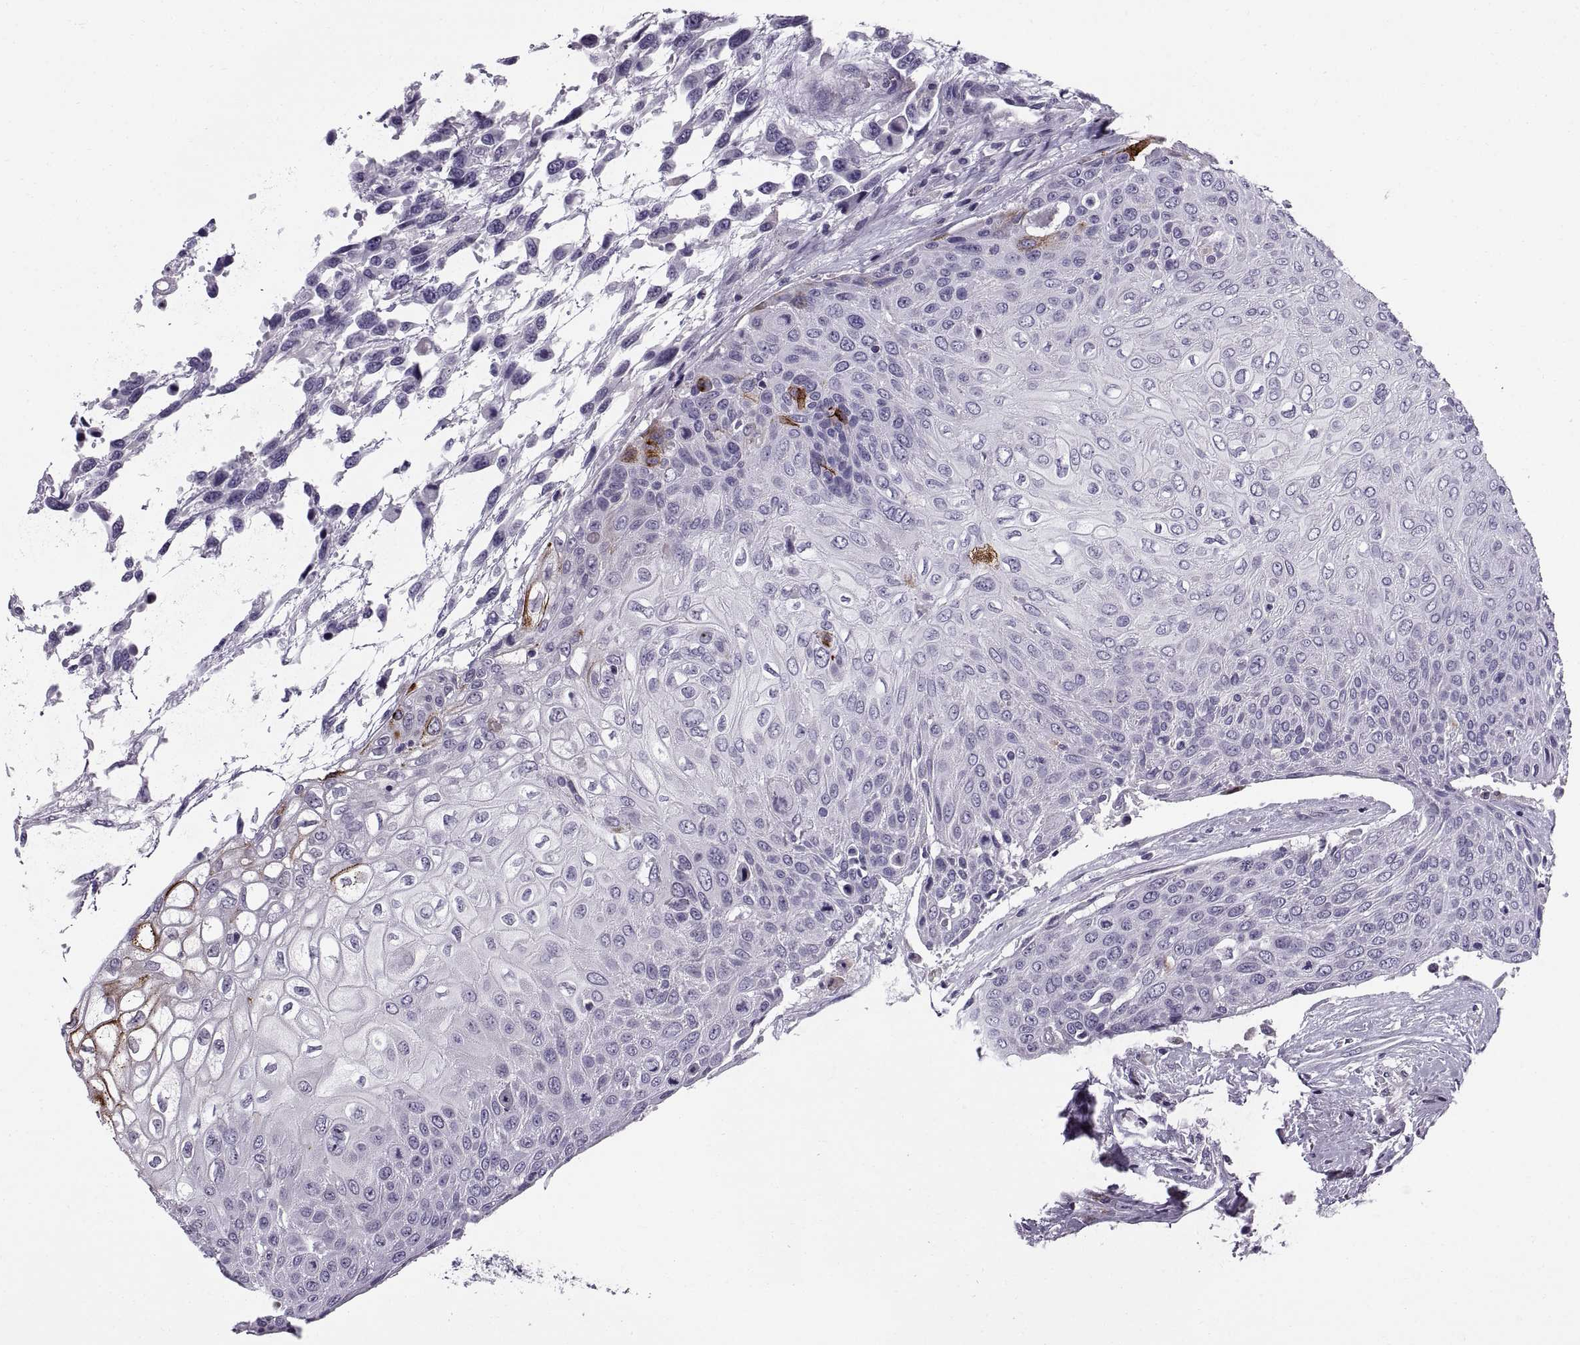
{"staining": {"intensity": "negative", "quantity": "none", "location": "none"}, "tissue": "urothelial cancer", "cell_type": "Tumor cells", "image_type": "cancer", "snomed": [{"axis": "morphology", "description": "Urothelial carcinoma, High grade"}, {"axis": "topography", "description": "Urinary bladder"}], "caption": "A micrograph of human urothelial cancer is negative for staining in tumor cells.", "gene": "CALCR", "patient": {"sex": "female", "age": 70}}